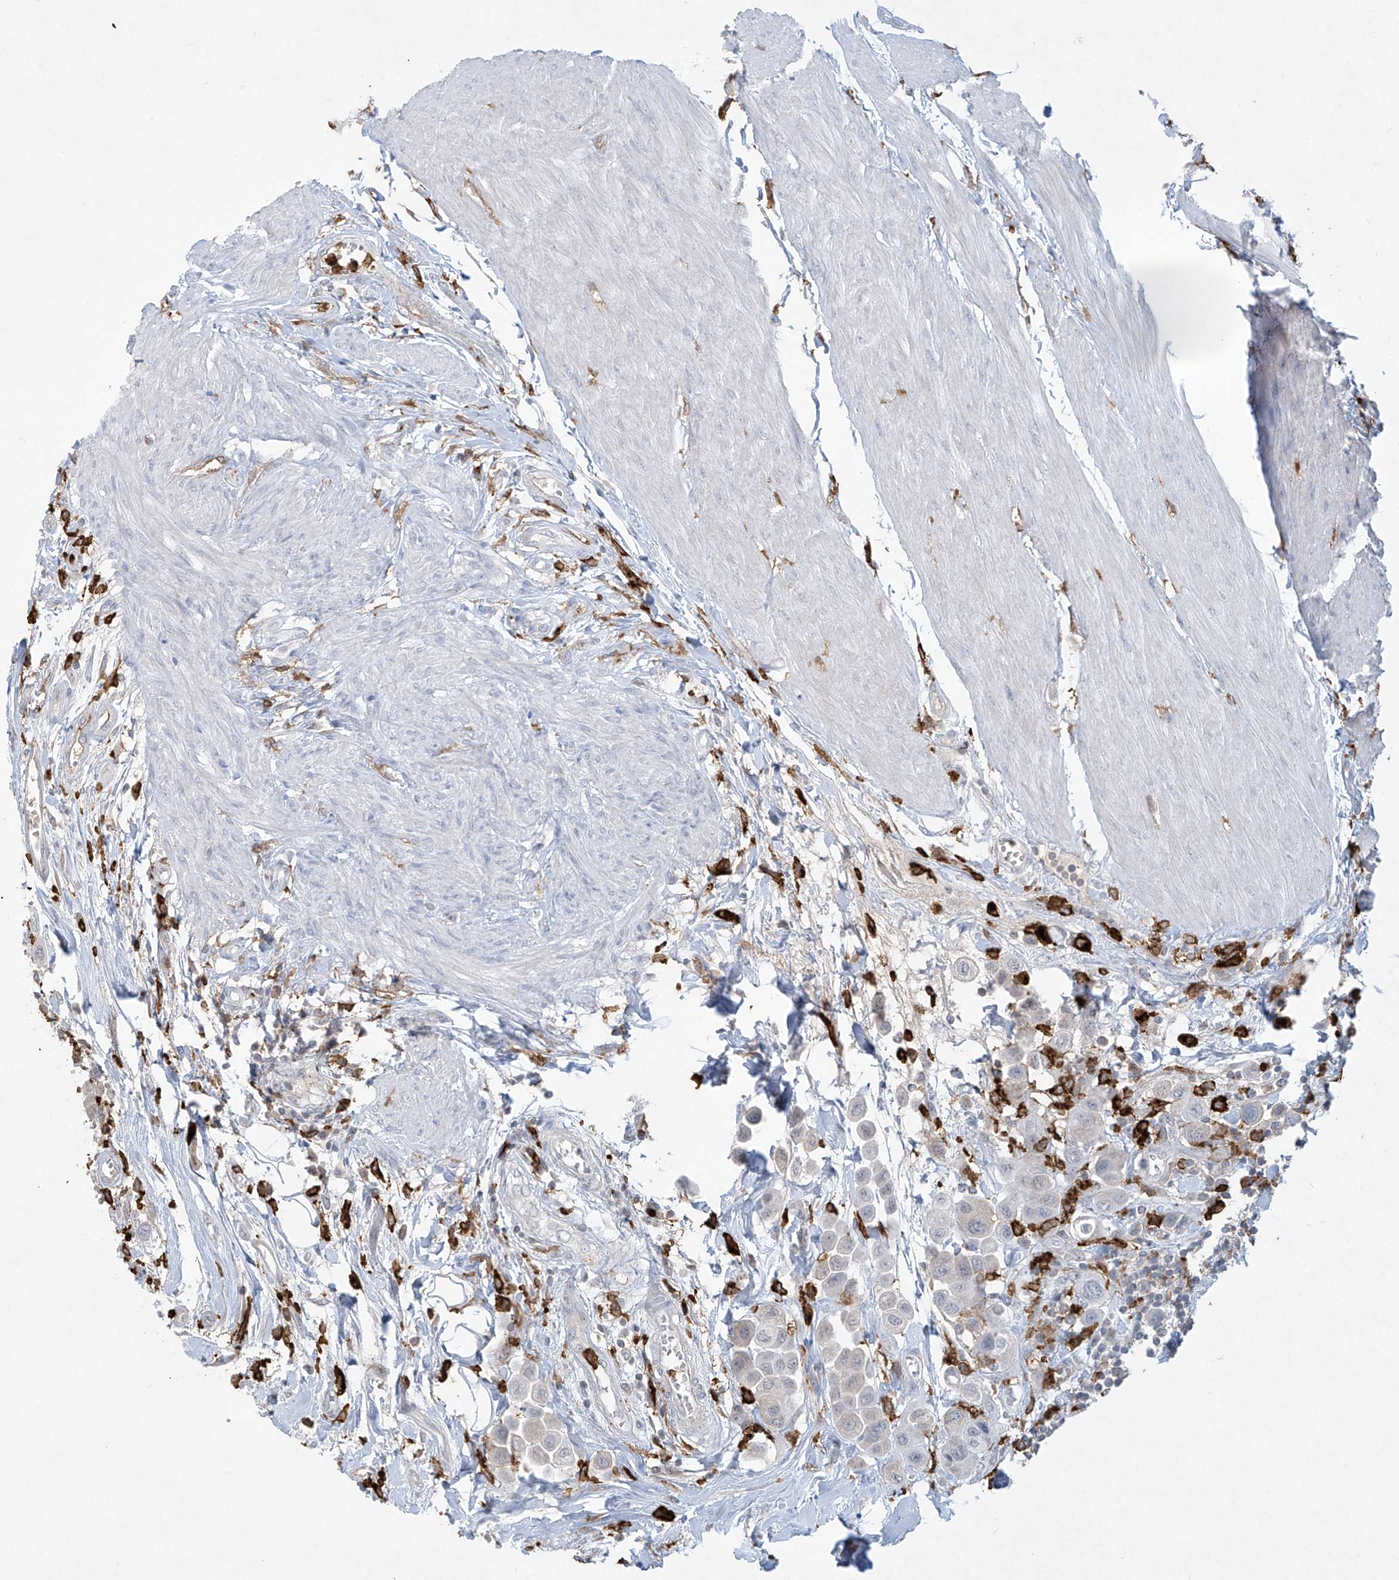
{"staining": {"intensity": "negative", "quantity": "none", "location": "none"}, "tissue": "urothelial cancer", "cell_type": "Tumor cells", "image_type": "cancer", "snomed": [{"axis": "morphology", "description": "Urothelial carcinoma, High grade"}, {"axis": "topography", "description": "Urinary bladder"}], "caption": "IHC of human urothelial carcinoma (high-grade) displays no positivity in tumor cells.", "gene": "FCGR3A", "patient": {"sex": "male", "age": 50}}